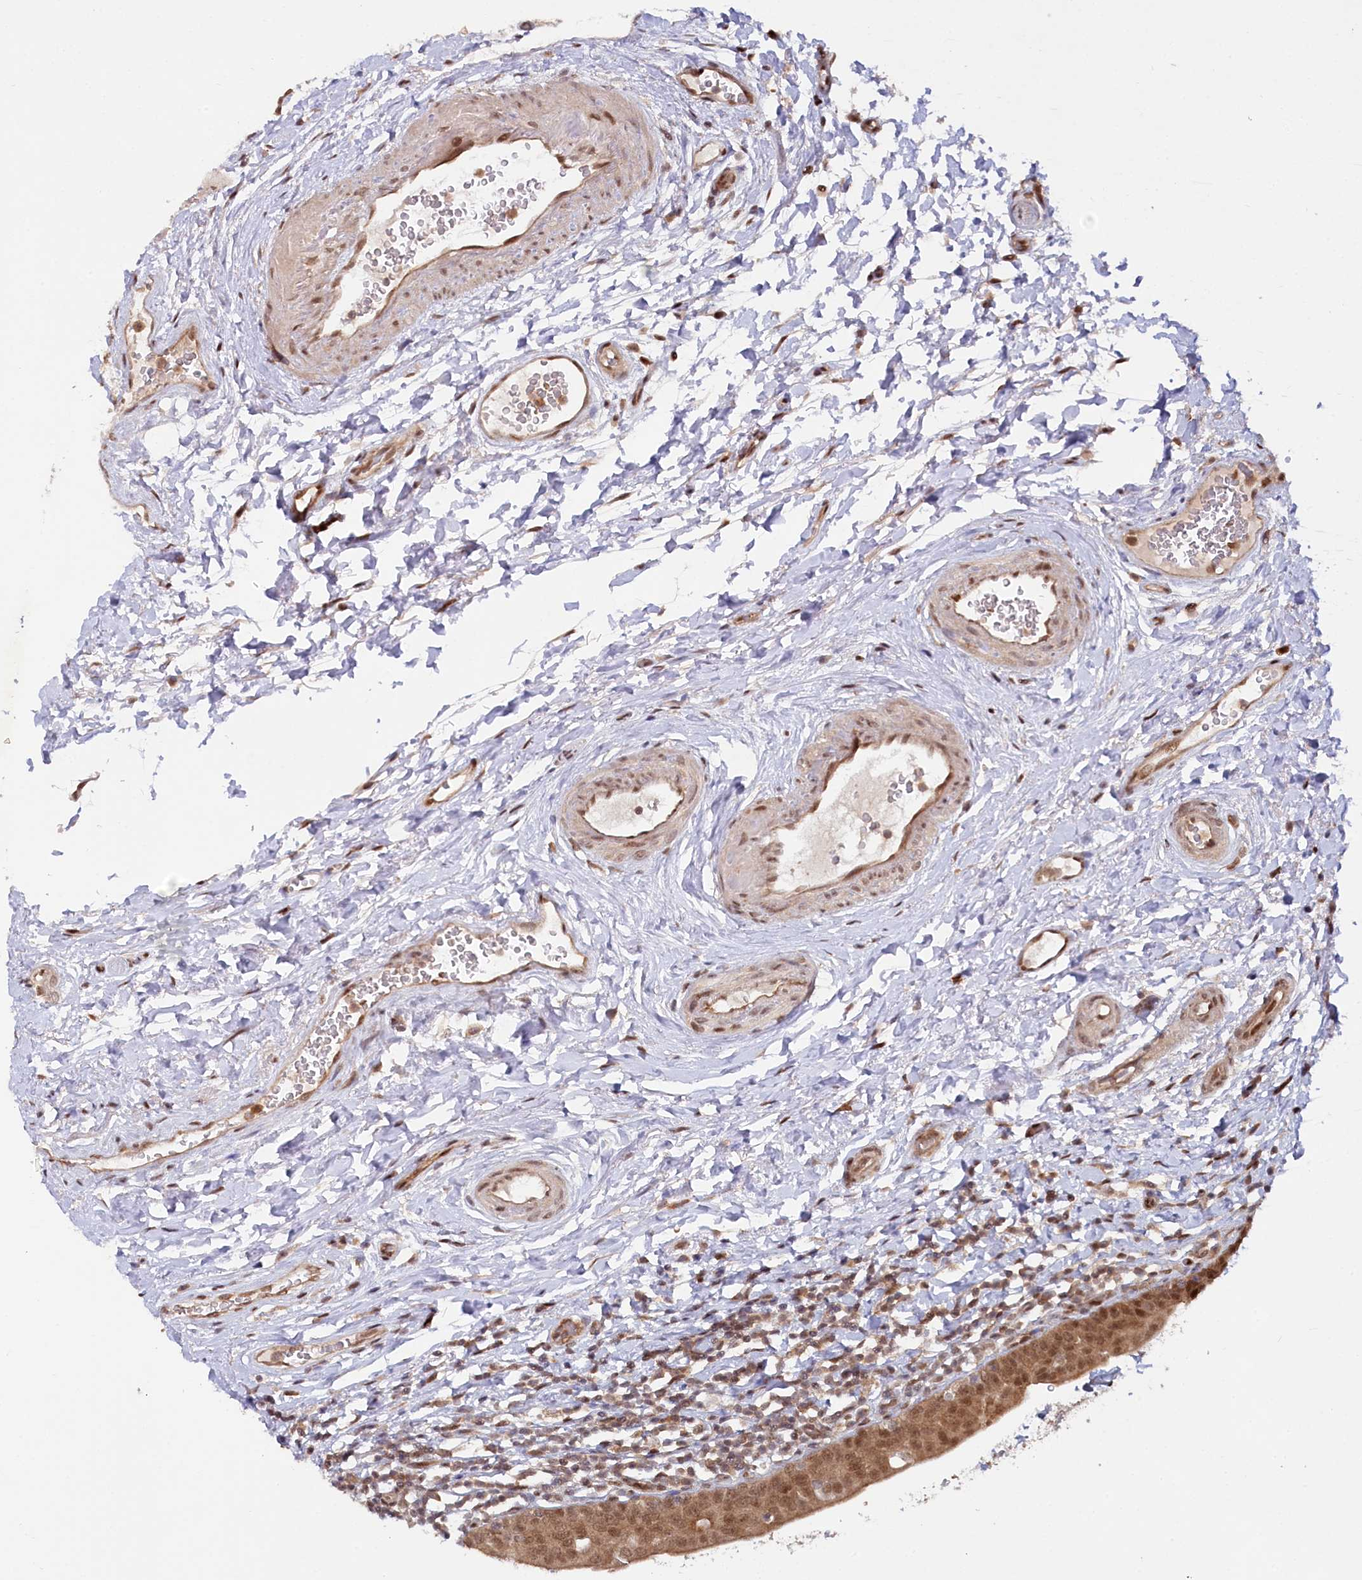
{"staining": {"intensity": "strong", "quantity": ">75%", "location": "cytoplasmic/membranous,nuclear"}, "tissue": "urinary bladder", "cell_type": "Urothelial cells", "image_type": "normal", "snomed": [{"axis": "morphology", "description": "Normal tissue, NOS"}, {"axis": "topography", "description": "Urinary bladder"}], "caption": "This image displays unremarkable urinary bladder stained with immunohistochemistry (IHC) to label a protein in brown. The cytoplasmic/membranous,nuclear of urothelial cells show strong positivity for the protein. Nuclei are counter-stained blue.", "gene": "CCDC65", "patient": {"sex": "male", "age": 83}}